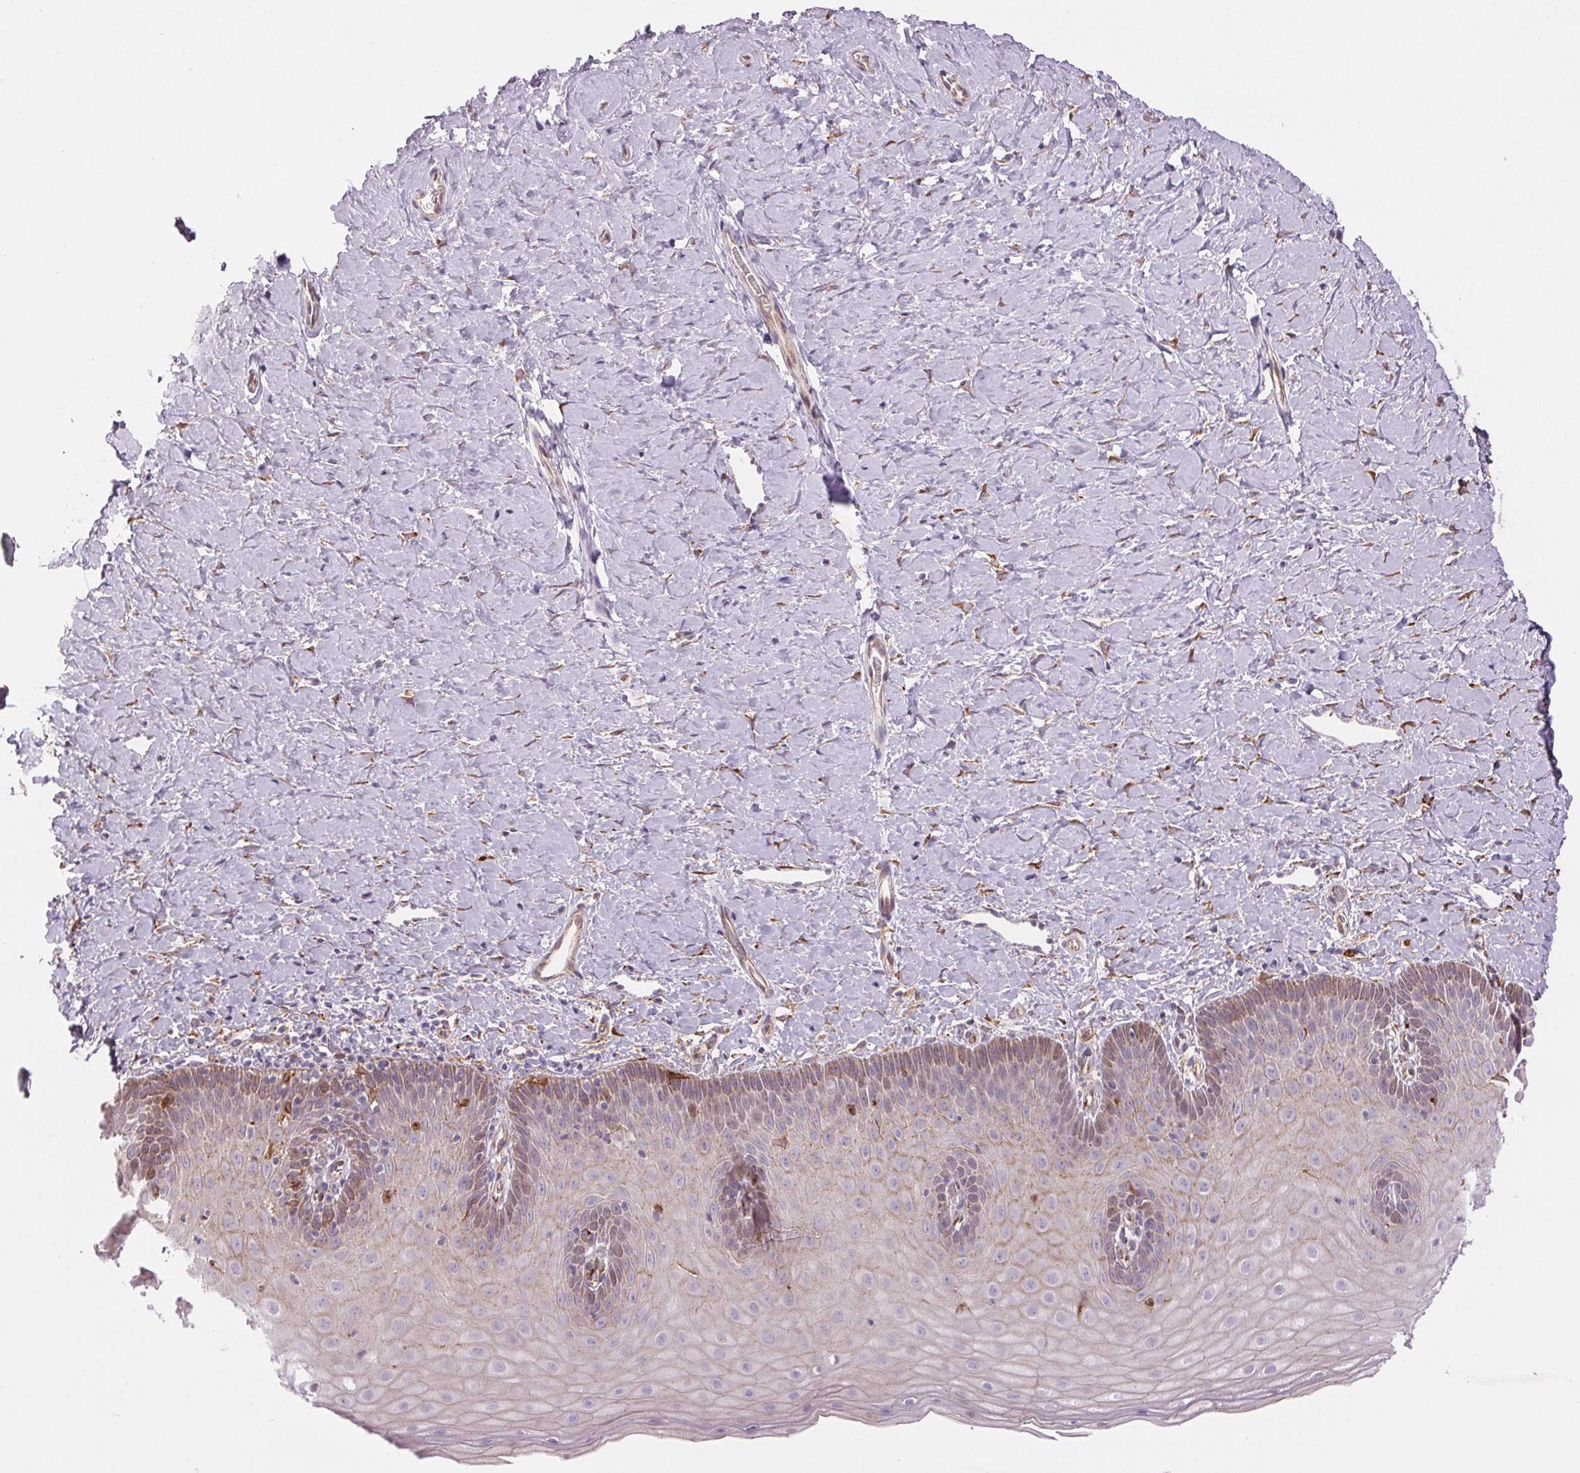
{"staining": {"intensity": "weak", "quantity": "25%-75%", "location": "cytoplasmic/membranous"}, "tissue": "cervix", "cell_type": "Glandular cells", "image_type": "normal", "snomed": [{"axis": "morphology", "description": "Normal tissue, NOS"}, {"axis": "topography", "description": "Cervix"}], "caption": "Immunohistochemistry staining of benign cervix, which shows low levels of weak cytoplasmic/membranous positivity in approximately 25%-75% of glandular cells indicating weak cytoplasmic/membranous protein positivity. The staining was performed using DAB (brown) for protein detection and nuclei were counterstained in hematoxylin (blue).", "gene": "METTL17", "patient": {"sex": "female", "age": 37}}